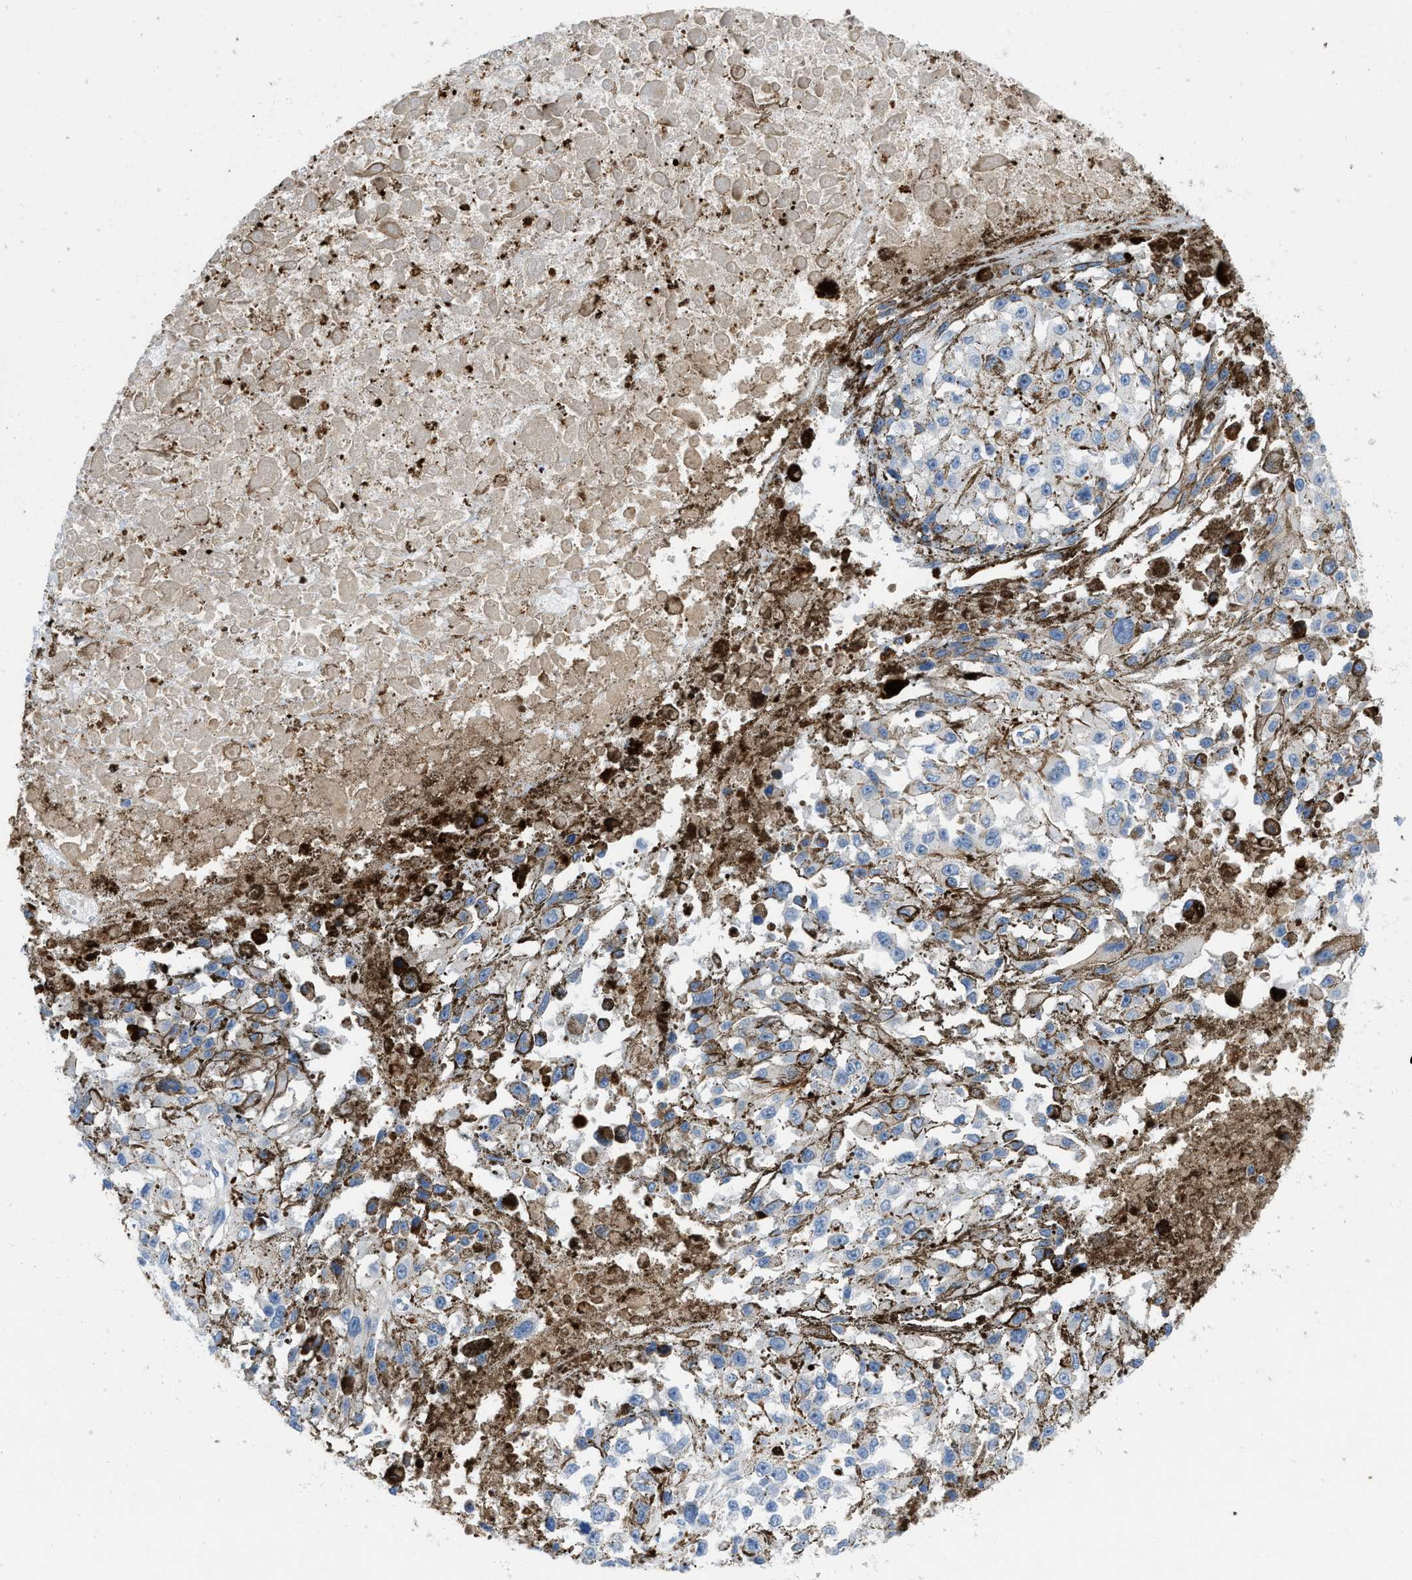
{"staining": {"intensity": "negative", "quantity": "none", "location": "none"}, "tissue": "melanoma", "cell_type": "Tumor cells", "image_type": "cancer", "snomed": [{"axis": "morphology", "description": "Malignant melanoma, Metastatic site"}, {"axis": "topography", "description": "Lymph node"}], "caption": "There is no significant staining in tumor cells of melanoma.", "gene": "XCR1", "patient": {"sex": "male", "age": 59}}